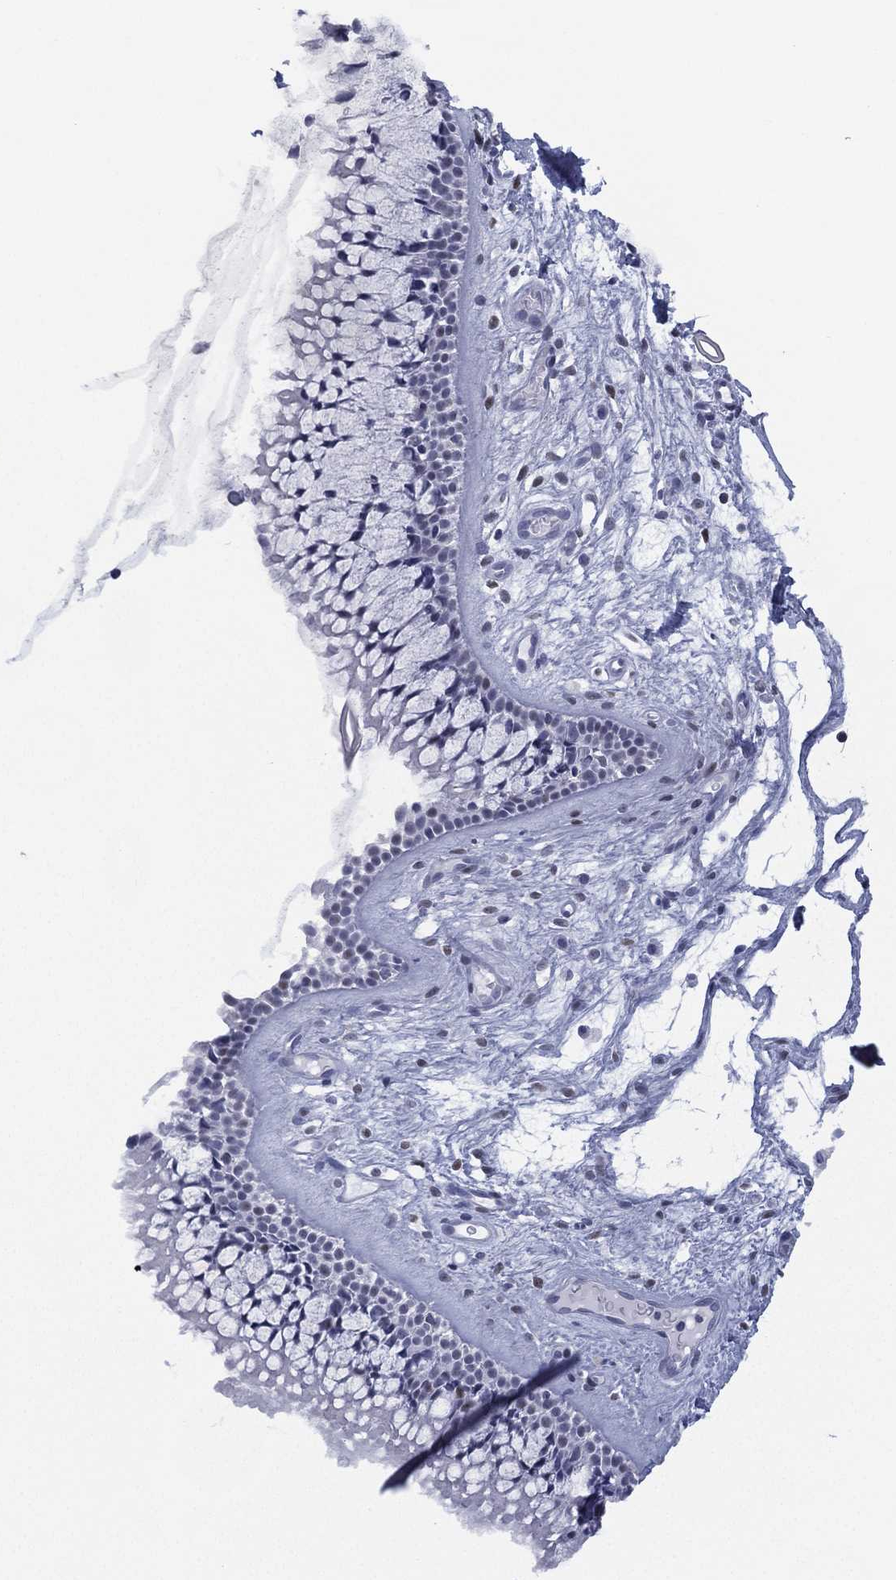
{"staining": {"intensity": "negative", "quantity": "none", "location": "none"}, "tissue": "nasopharynx", "cell_type": "Respiratory epithelial cells", "image_type": "normal", "snomed": [{"axis": "morphology", "description": "Normal tissue, NOS"}, {"axis": "topography", "description": "Nasopharynx"}], "caption": "Immunohistochemical staining of normal nasopharynx exhibits no significant expression in respiratory epithelial cells.", "gene": "ZNF711", "patient": {"sex": "male", "age": 51}}